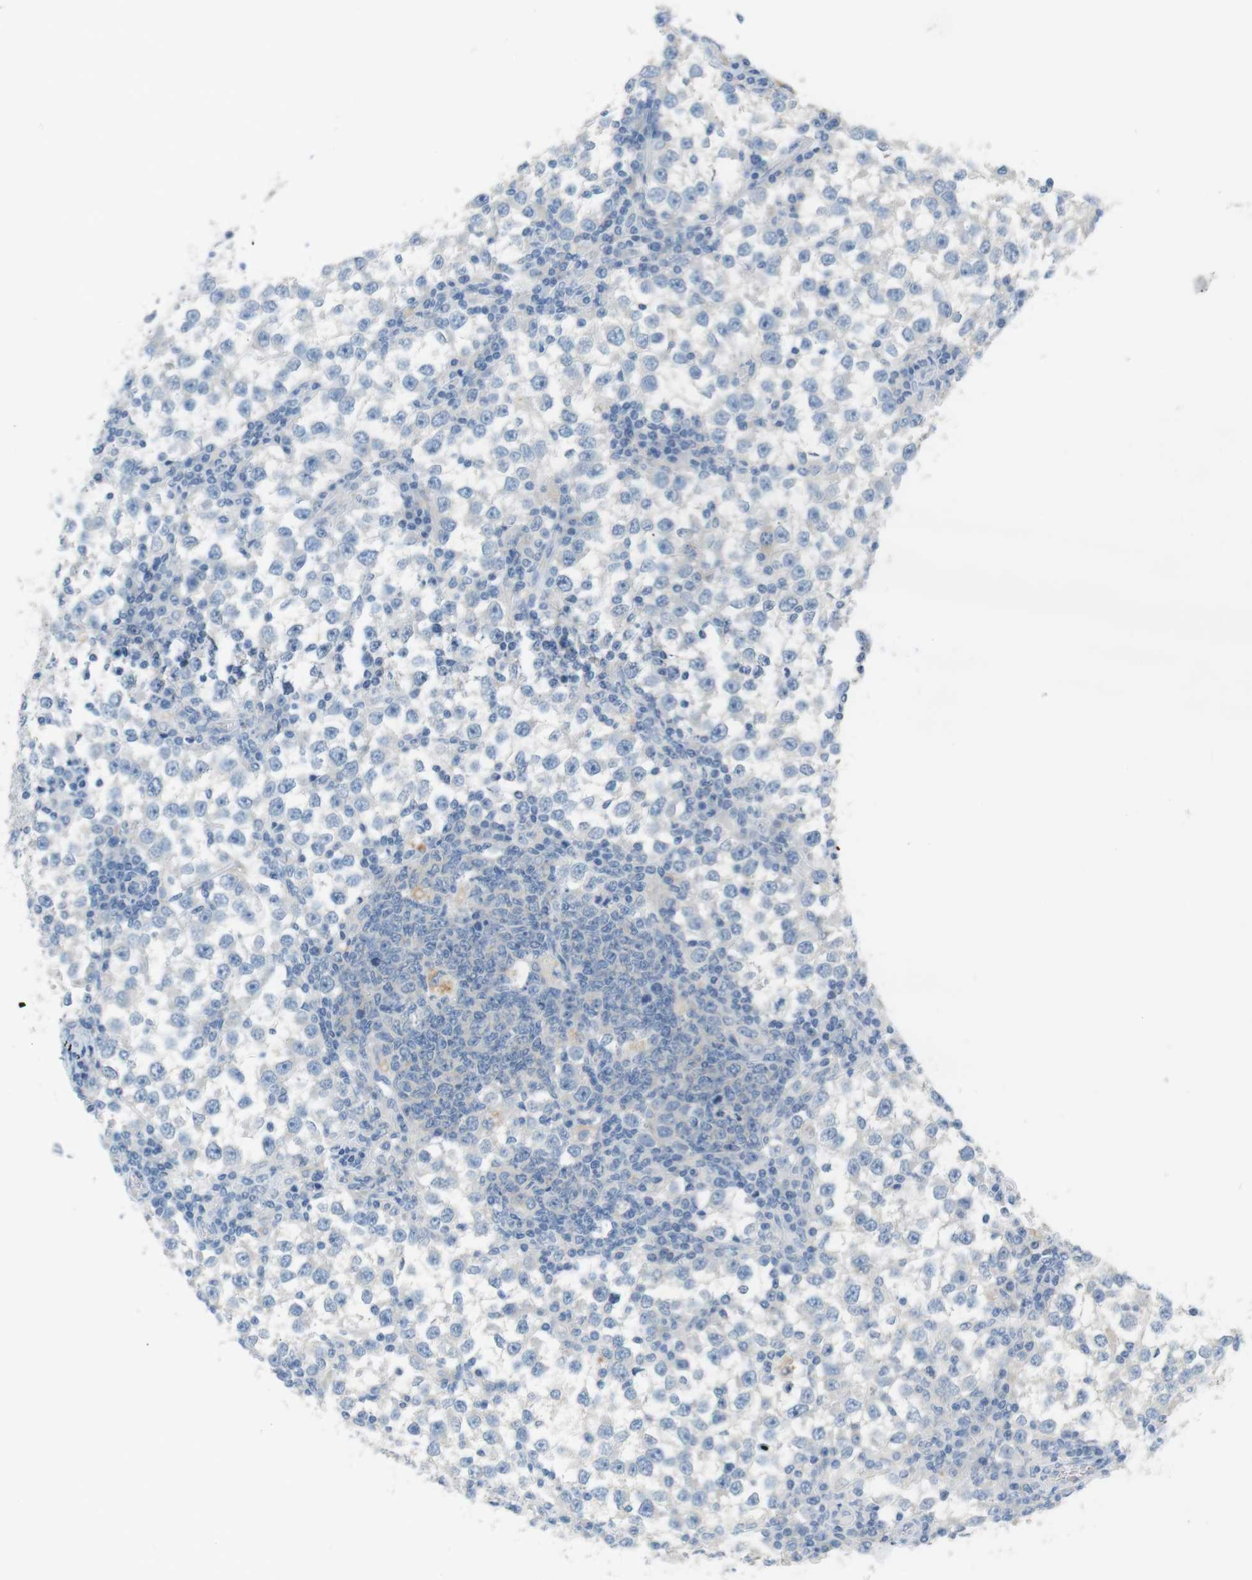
{"staining": {"intensity": "negative", "quantity": "none", "location": "none"}, "tissue": "testis cancer", "cell_type": "Tumor cells", "image_type": "cancer", "snomed": [{"axis": "morphology", "description": "Seminoma, NOS"}, {"axis": "topography", "description": "Testis"}], "caption": "Immunohistochemistry (IHC) photomicrograph of neoplastic tissue: human testis cancer (seminoma) stained with DAB (3,3'-diaminobenzidine) shows no significant protein positivity in tumor cells.", "gene": "LRRK2", "patient": {"sex": "male", "age": 65}}